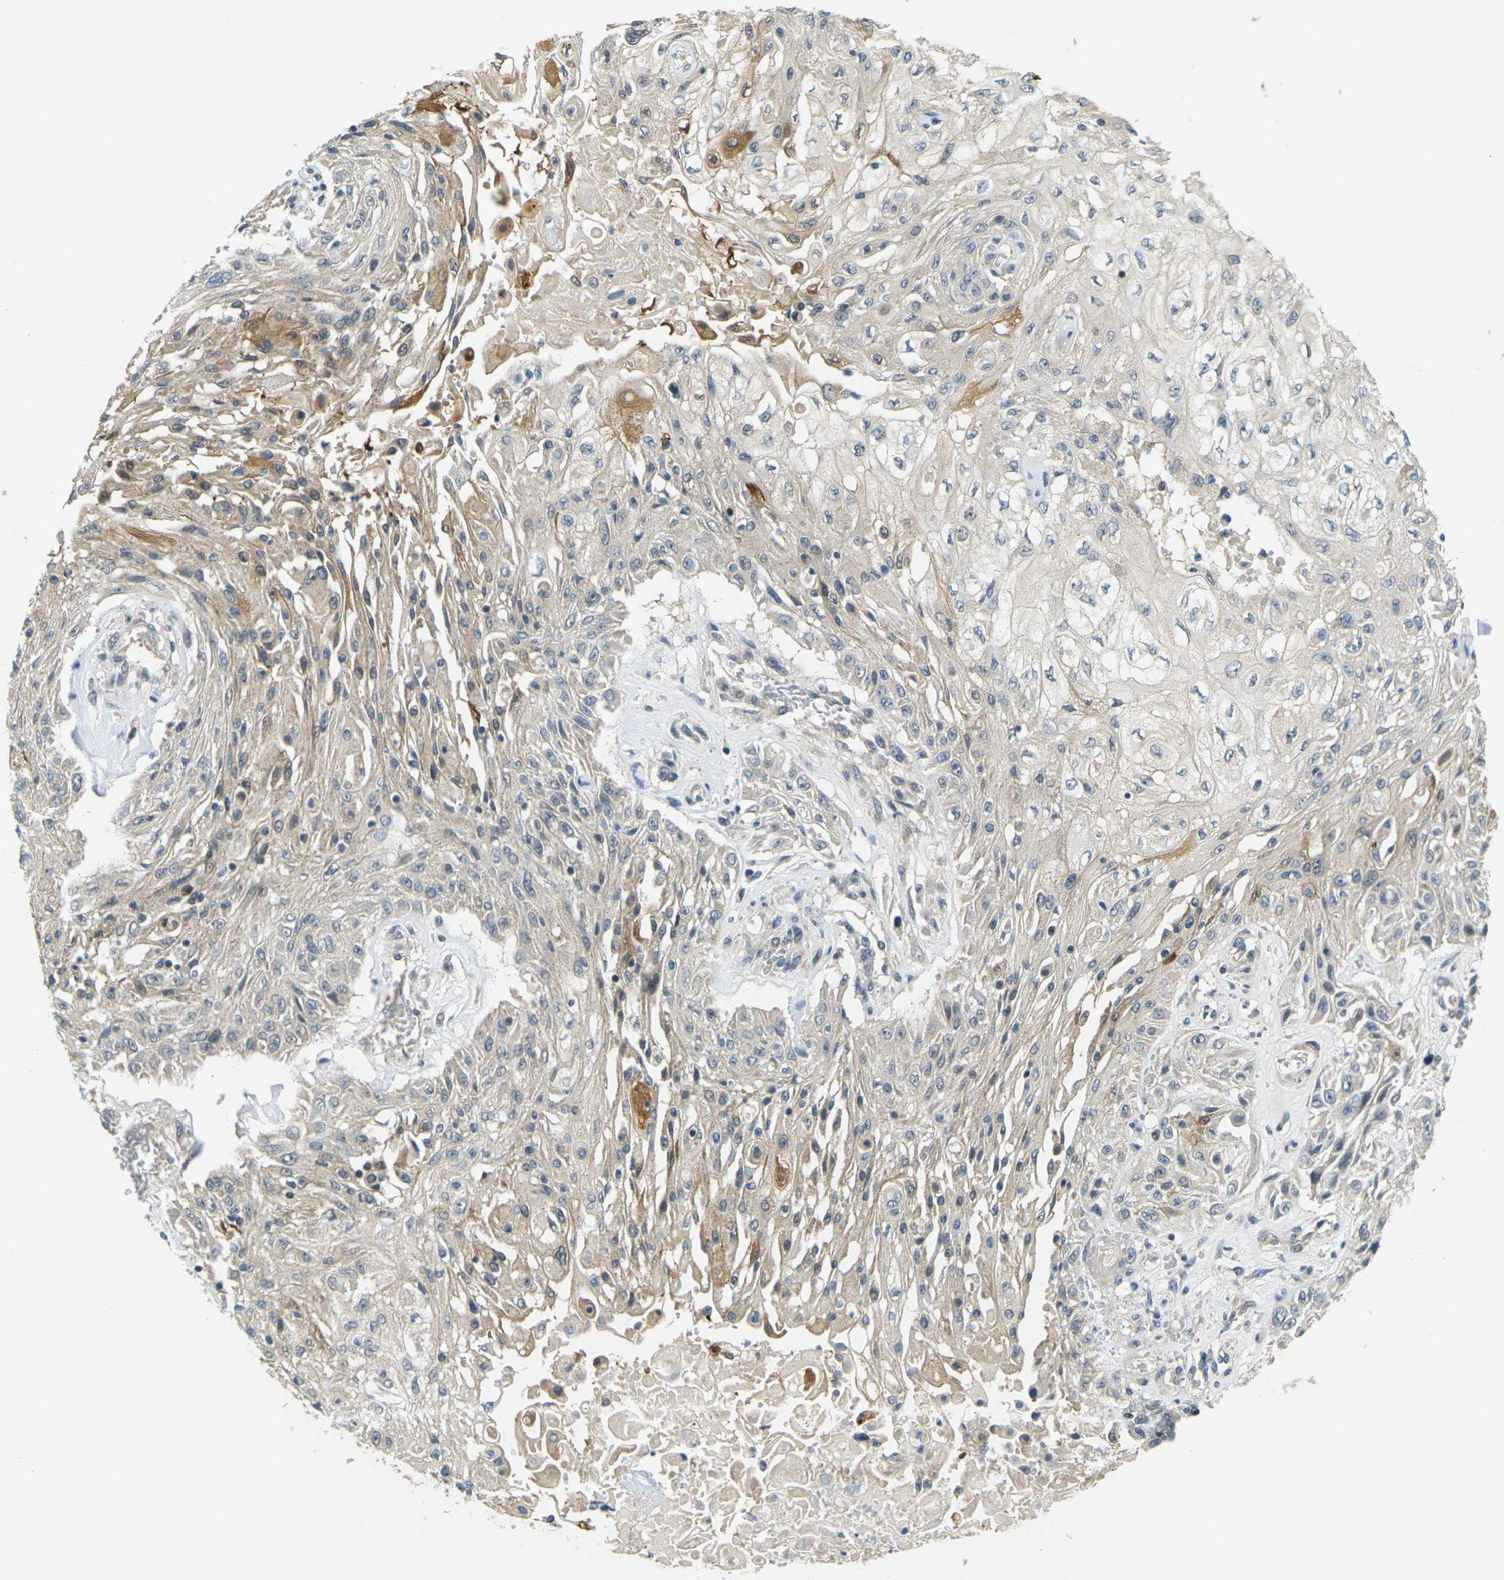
{"staining": {"intensity": "moderate", "quantity": "25%-75%", "location": "cytoplasmic/membranous"}, "tissue": "skin cancer", "cell_type": "Tumor cells", "image_type": "cancer", "snomed": [{"axis": "morphology", "description": "Squamous cell carcinoma, NOS"}, {"axis": "topography", "description": "Skin"}], "caption": "This is an image of IHC staining of squamous cell carcinoma (skin), which shows moderate staining in the cytoplasmic/membranous of tumor cells.", "gene": "KLHL8", "patient": {"sex": "male", "age": 75}}